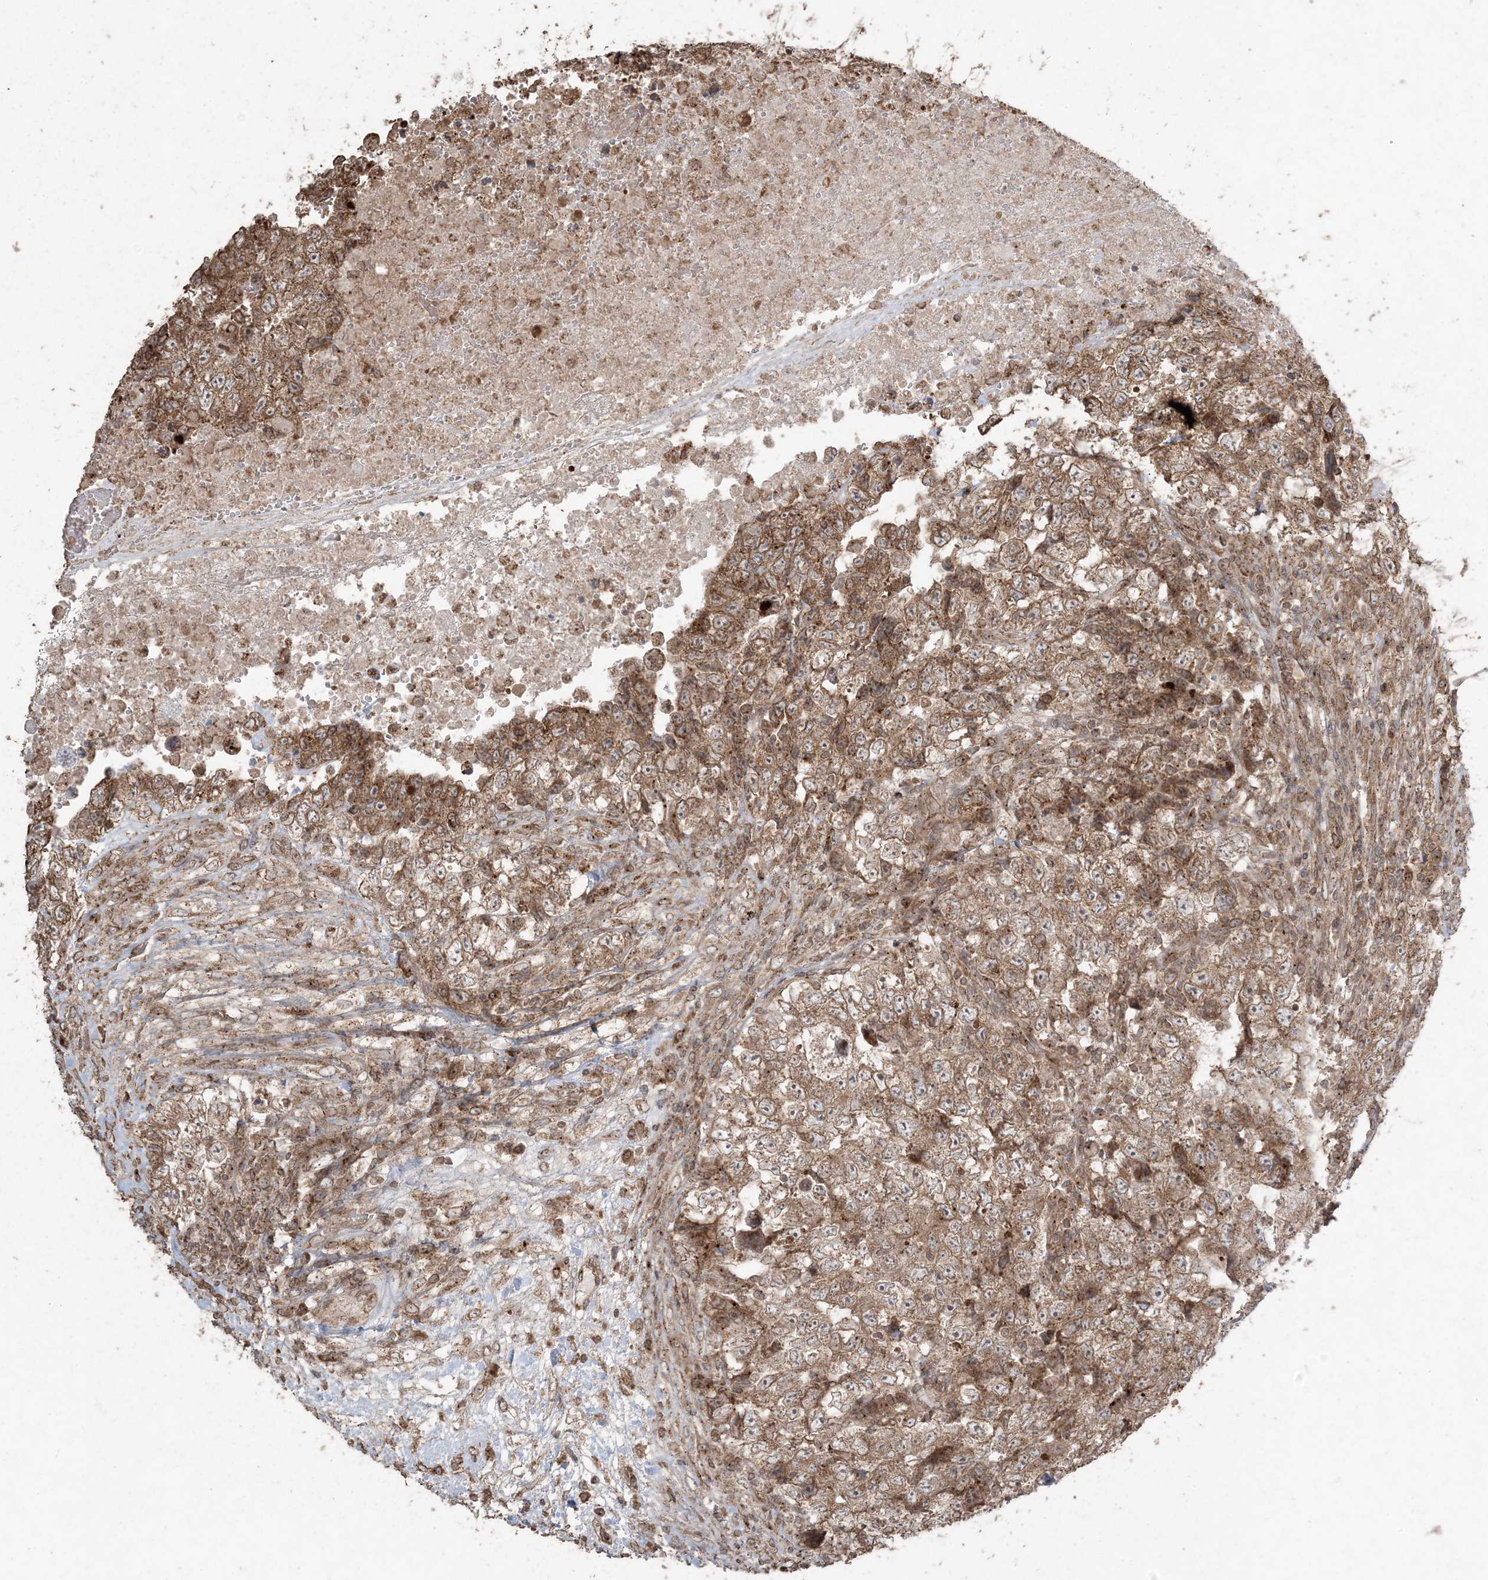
{"staining": {"intensity": "moderate", "quantity": ">75%", "location": "cytoplasmic/membranous"}, "tissue": "testis cancer", "cell_type": "Tumor cells", "image_type": "cancer", "snomed": [{"axis": "morphology", "description": "Carcinoma, Embryonal, NOS"}, {"axis": "topography", "description": "Testis"}], "caption": "Tumor cells reveal moderate cytoplasmic/membranous expression in approximately >75% of cells in embryonal carcinoma (testis).", "gene": "DDX19B", "patient": {"sex": "male", "age": 37}}